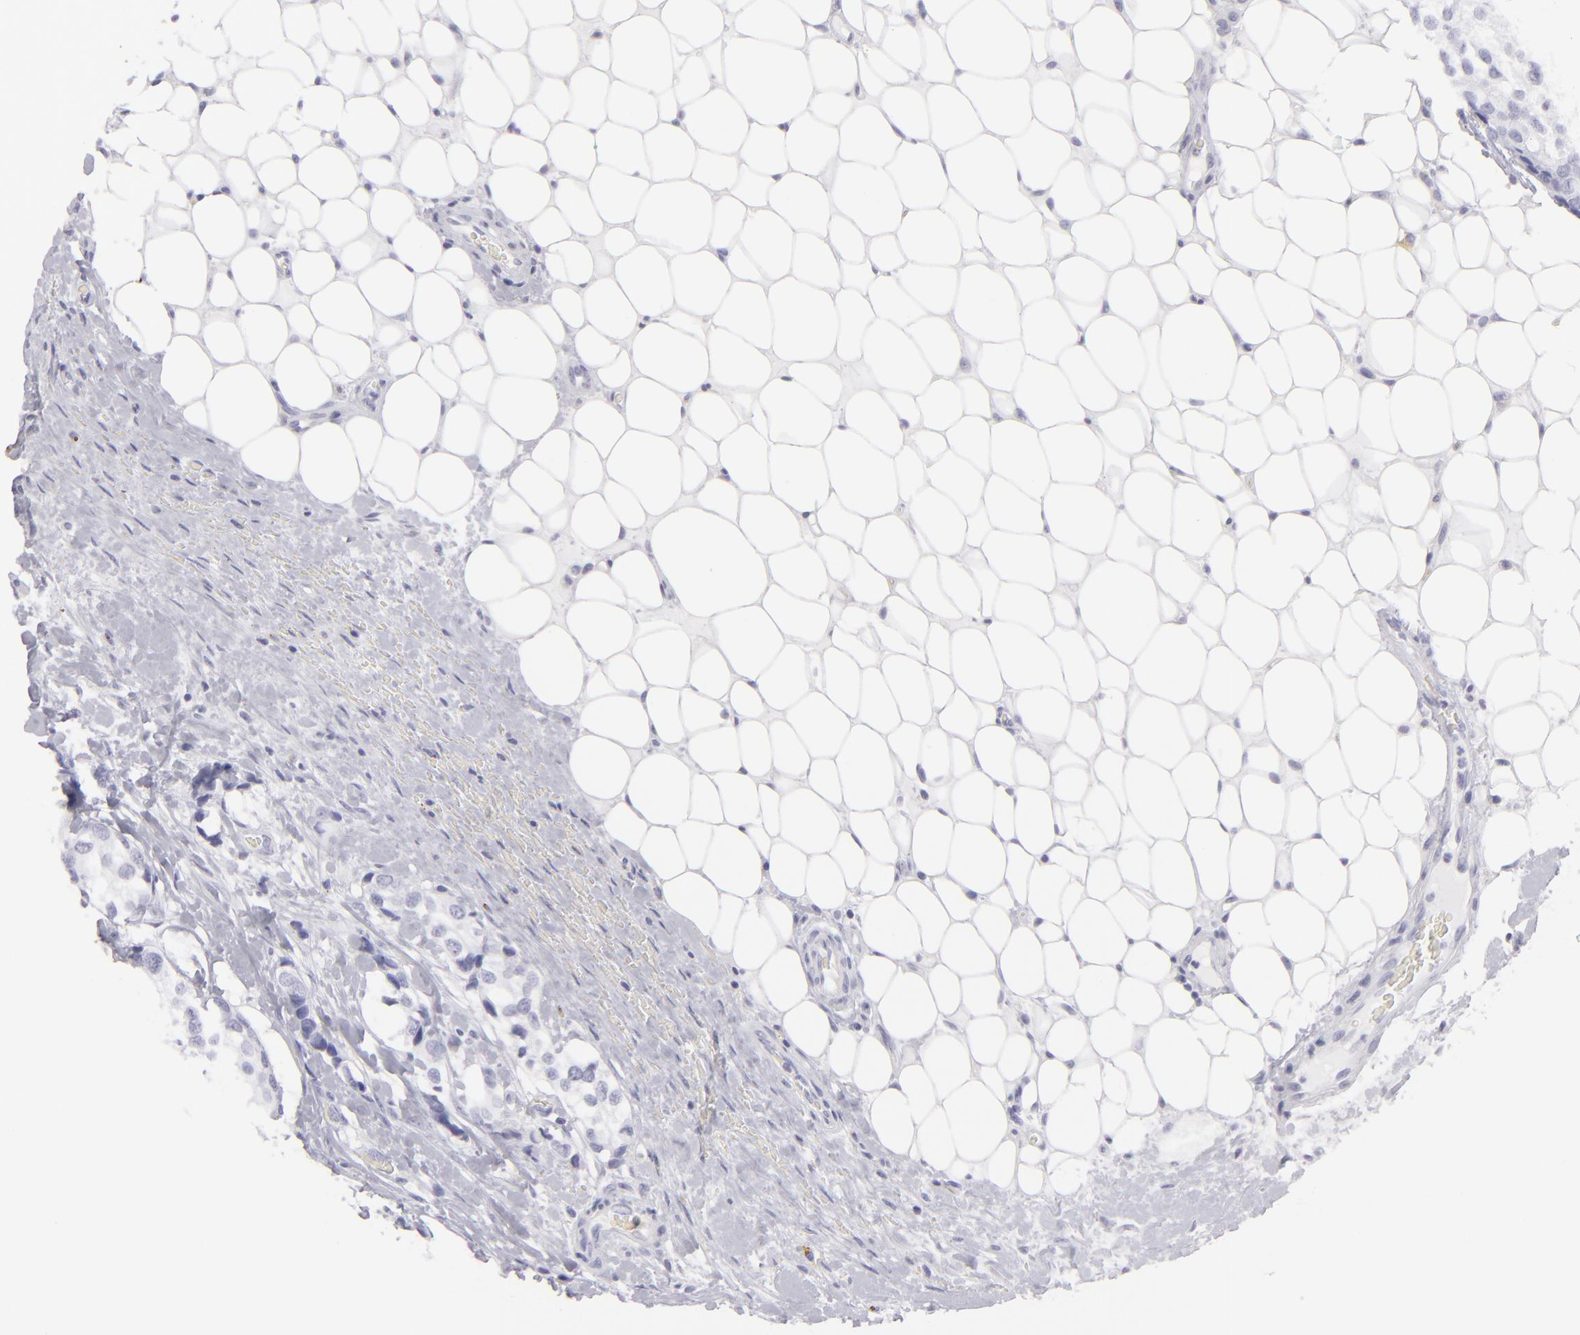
{"staining": {"intensity": "negative", "quantity": "none", "location": "none"}, "tissue": "breast cancer", "cell_type": "Tumor cells", "image_type": "cancer", "snomed": [{"axis": "morphology", "description": "Duct carcinoma"}, {"axis": "topography", "description": "Breast"}], "caption": "IHC of human breast cancer (invasive ductal carcinoma) shows no expression in tumor cells.", "gene": "KRT1", "patient": {"sex": "female", "age": 68}}